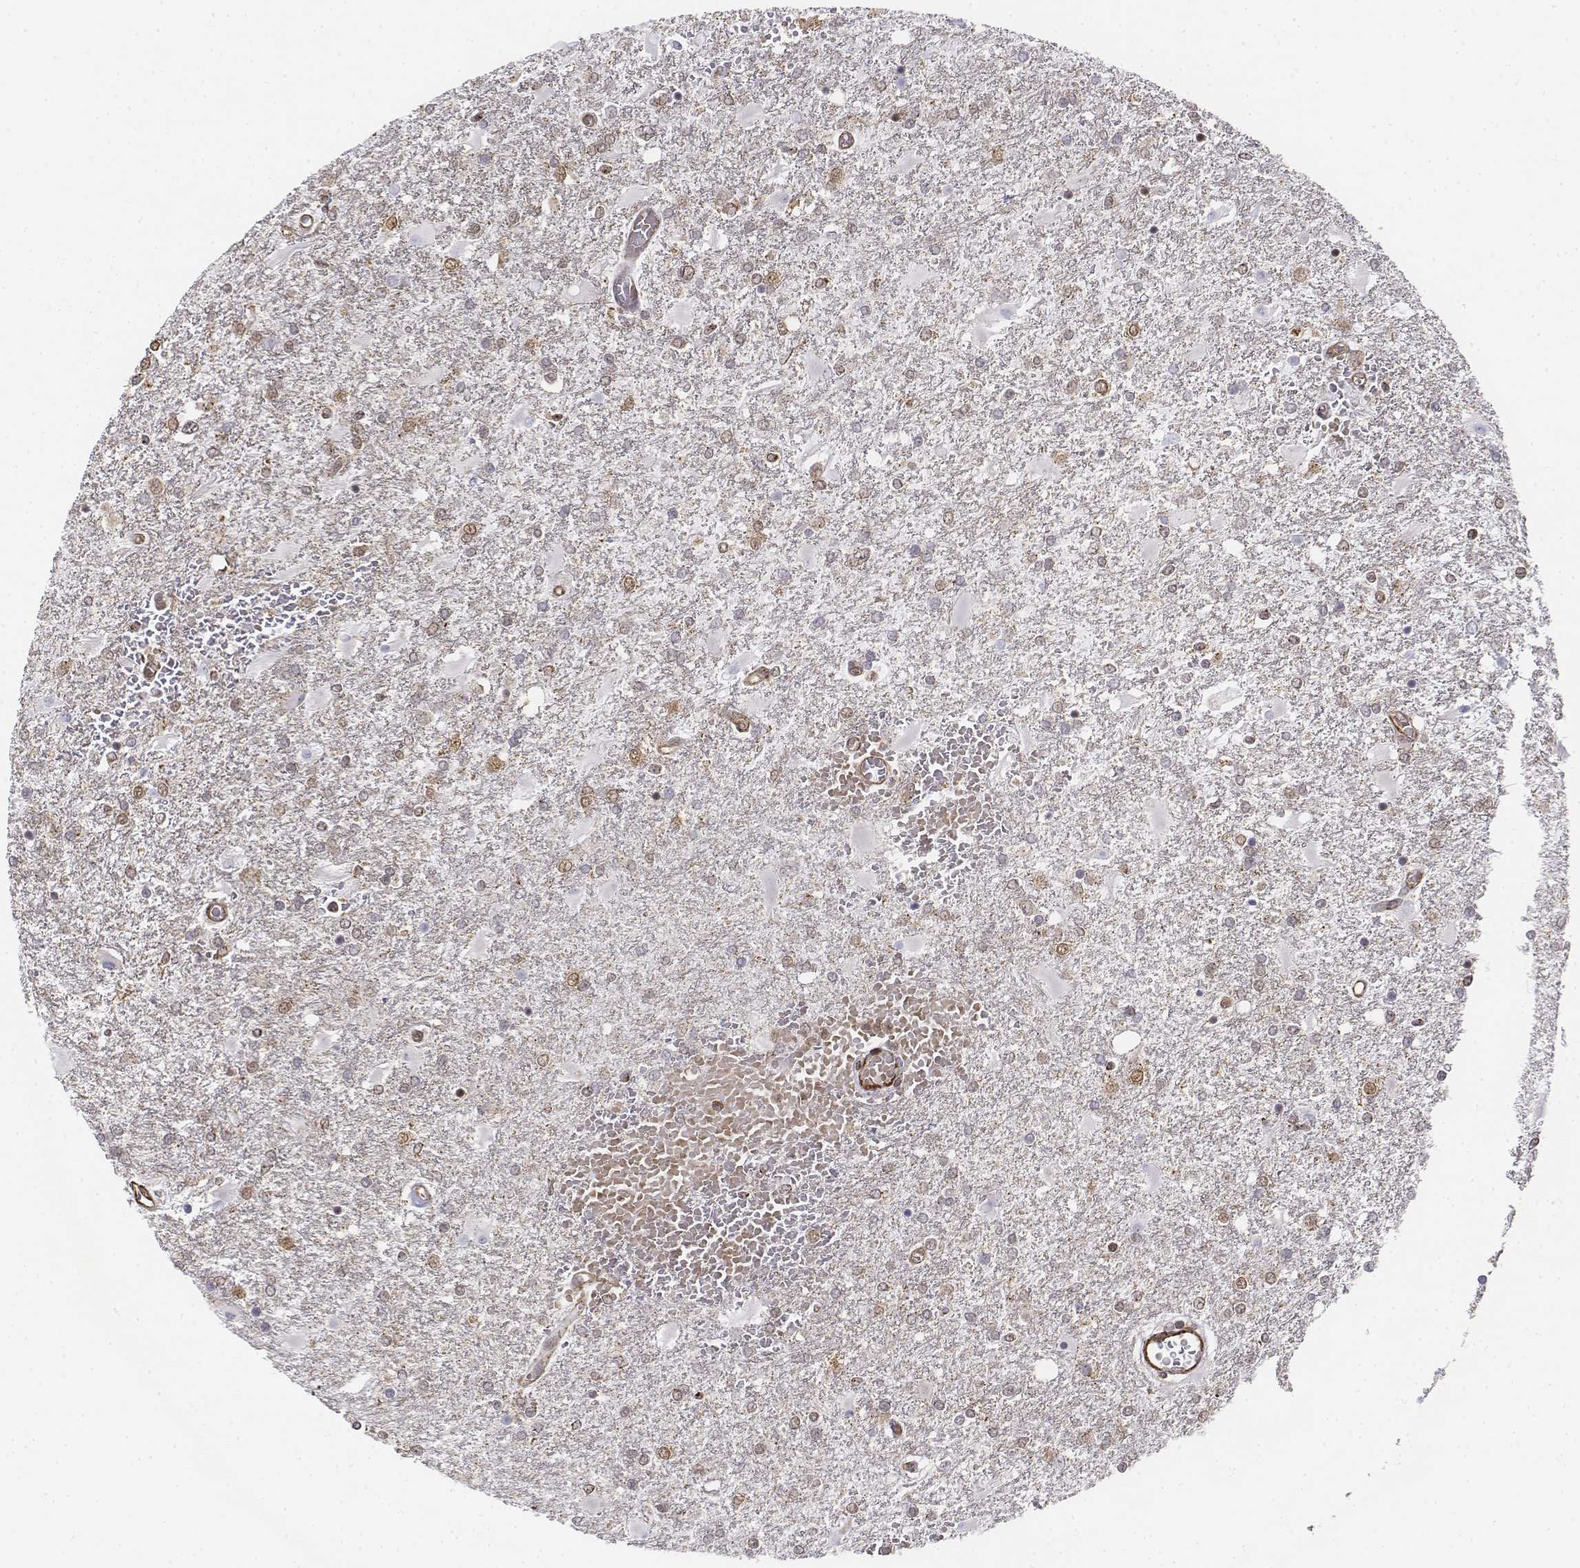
{"staining": {"intensity": "weak", "quantity": "<25%", "location": "cytoplasmic/membranous,nuclear"}, "tissue": "glioma", "cell_type": "Tumor cells", "image_type": "cancer", "snomed": [{"axis": "morphology", "description": "Glioma, malignant, High grade"}, {"axis": "topography", "description": "Cerebral cortex"}], "caption": "An immunohistochemistry micrograph of malignant glioma (high-grade) is shown. There is no staining in tumor cells of malignant glioma (high-grade). The staining was performed using DAB (3,3'-diaminobenzidine) to visualize the protein expression in brown, while the nuclei were stained in blue with hematoxylin (Magnification: 20x).", "gene": "ZFYVE19", "patient": {"sex": "male", "age": 79}}